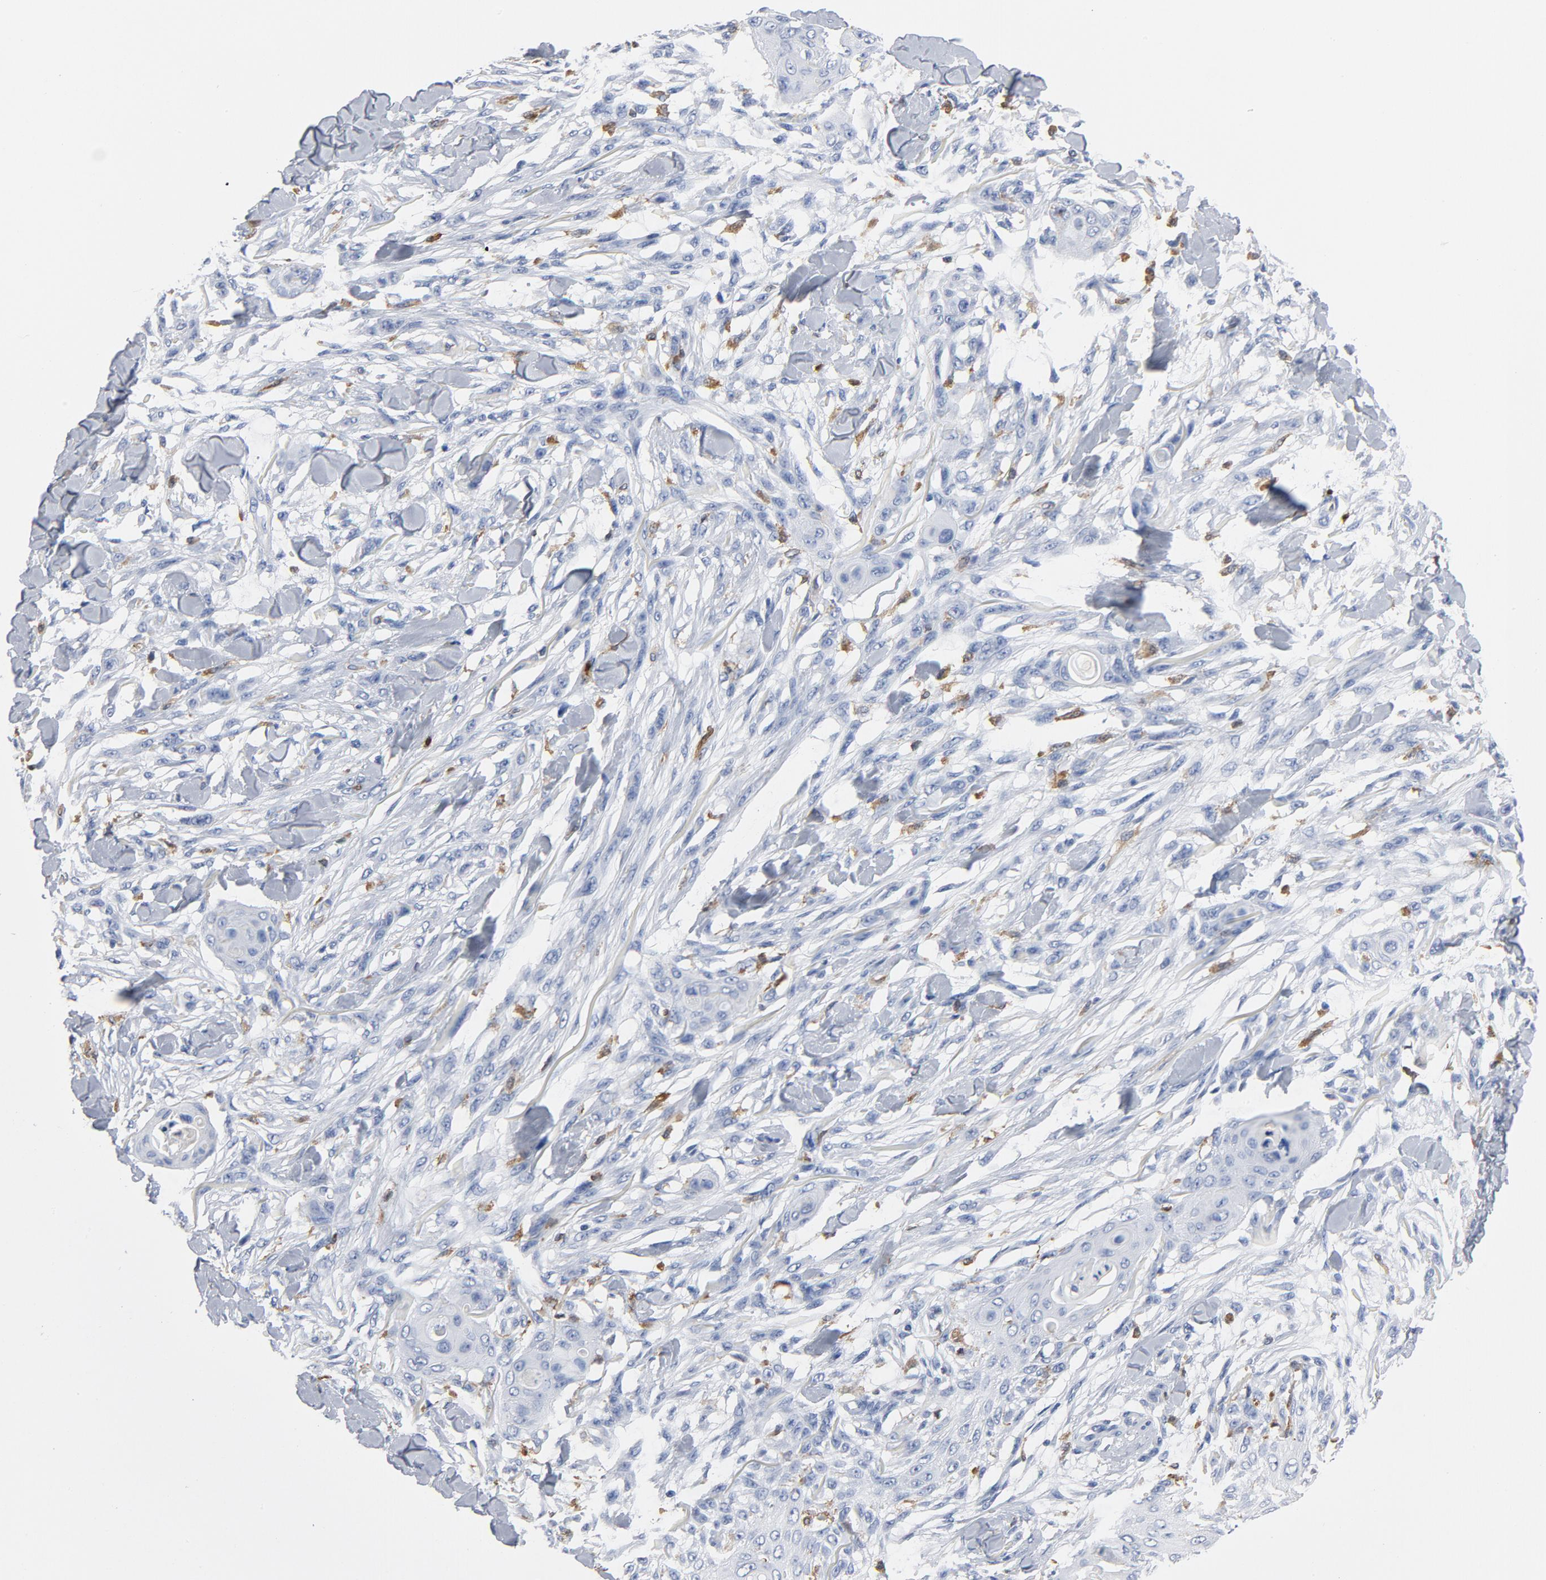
{"staining": {"intensity": "negative", "quantity": "none", "location": "none"}, "tissue": "skin cancer", "cell_type": "Tumor cells", "image_type": "cancer", "snomed": [{"axis": "morphology", "description": "Normal tissue, NOS"}, {"axis": "morphology", "description": "Squamous cell carcinoma, NOS"}, {"axis": "topography", "description": "Skin"}], "caption": "Image shows no protein staining in tumor cells of skin squamous cell carcinoma tissue. Brightfield microscopy of immunohistochemistry stained with DAB (brown) and hematoxylin (blue), captured at high magnification.", "gene": "NCF1", "patient": {"sex": "female", "age": 59}}